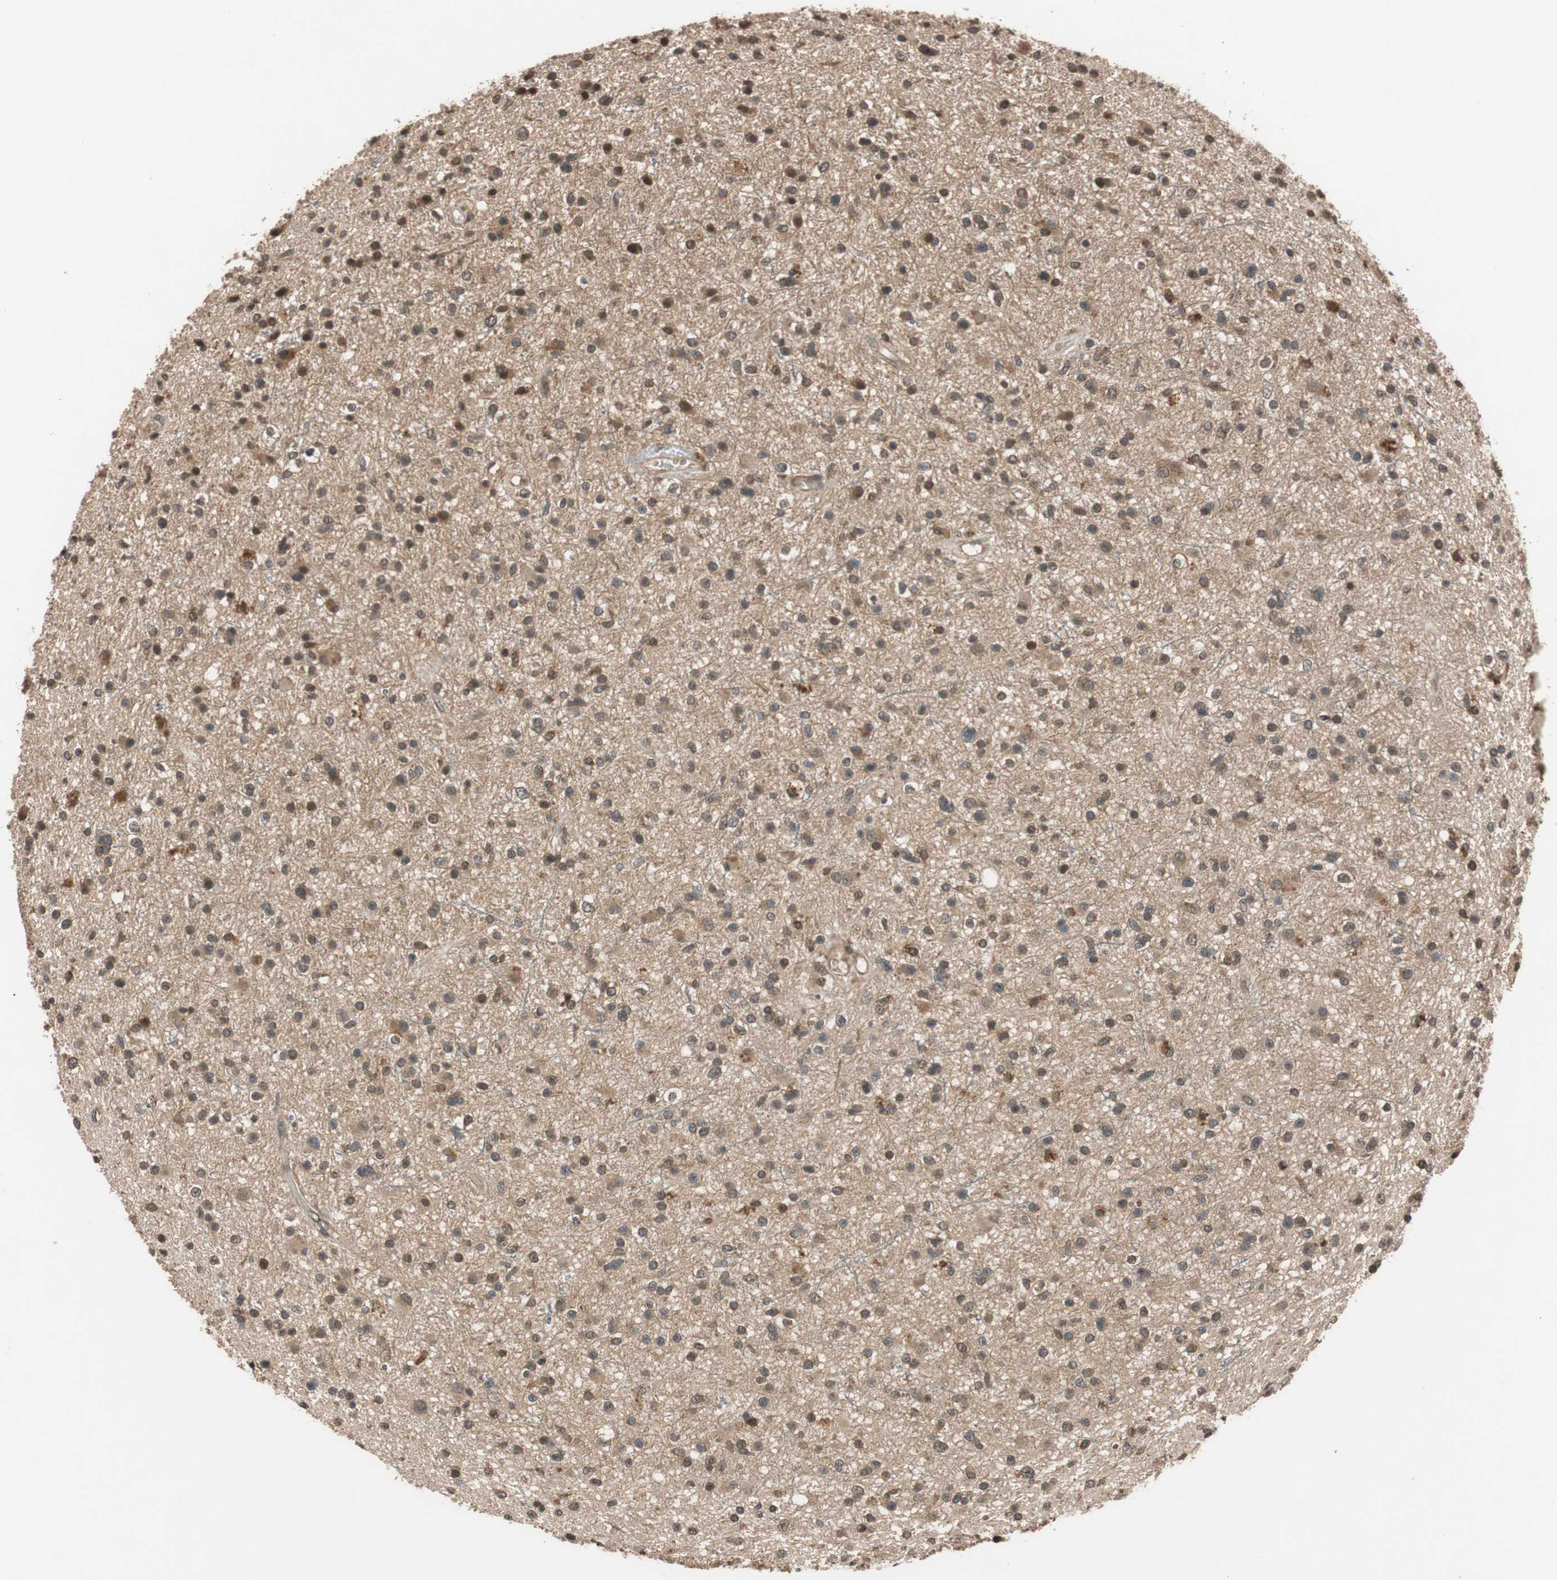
{"staining": {"intensity": "moderate", "quantity": ">75%", "location": "cytoplasmic/membranous,nuclear"}, "tissue": "glioma", "cell_type": "Tumor cells", "image_type": "cancer", "snomed": [{"axis": "morphology", "description": "Glioma, malignant, High grade"}, {"axis": "topography", "description": "Brain"}], "caption": "A brown stain shows moderate cytoplasmic/membranous and nuclear positivity of a protein in human malignant glioma (high-grade) tumor cells.", "gene": "TMEM230", "patient": {"sex": "male", "age": 33}}